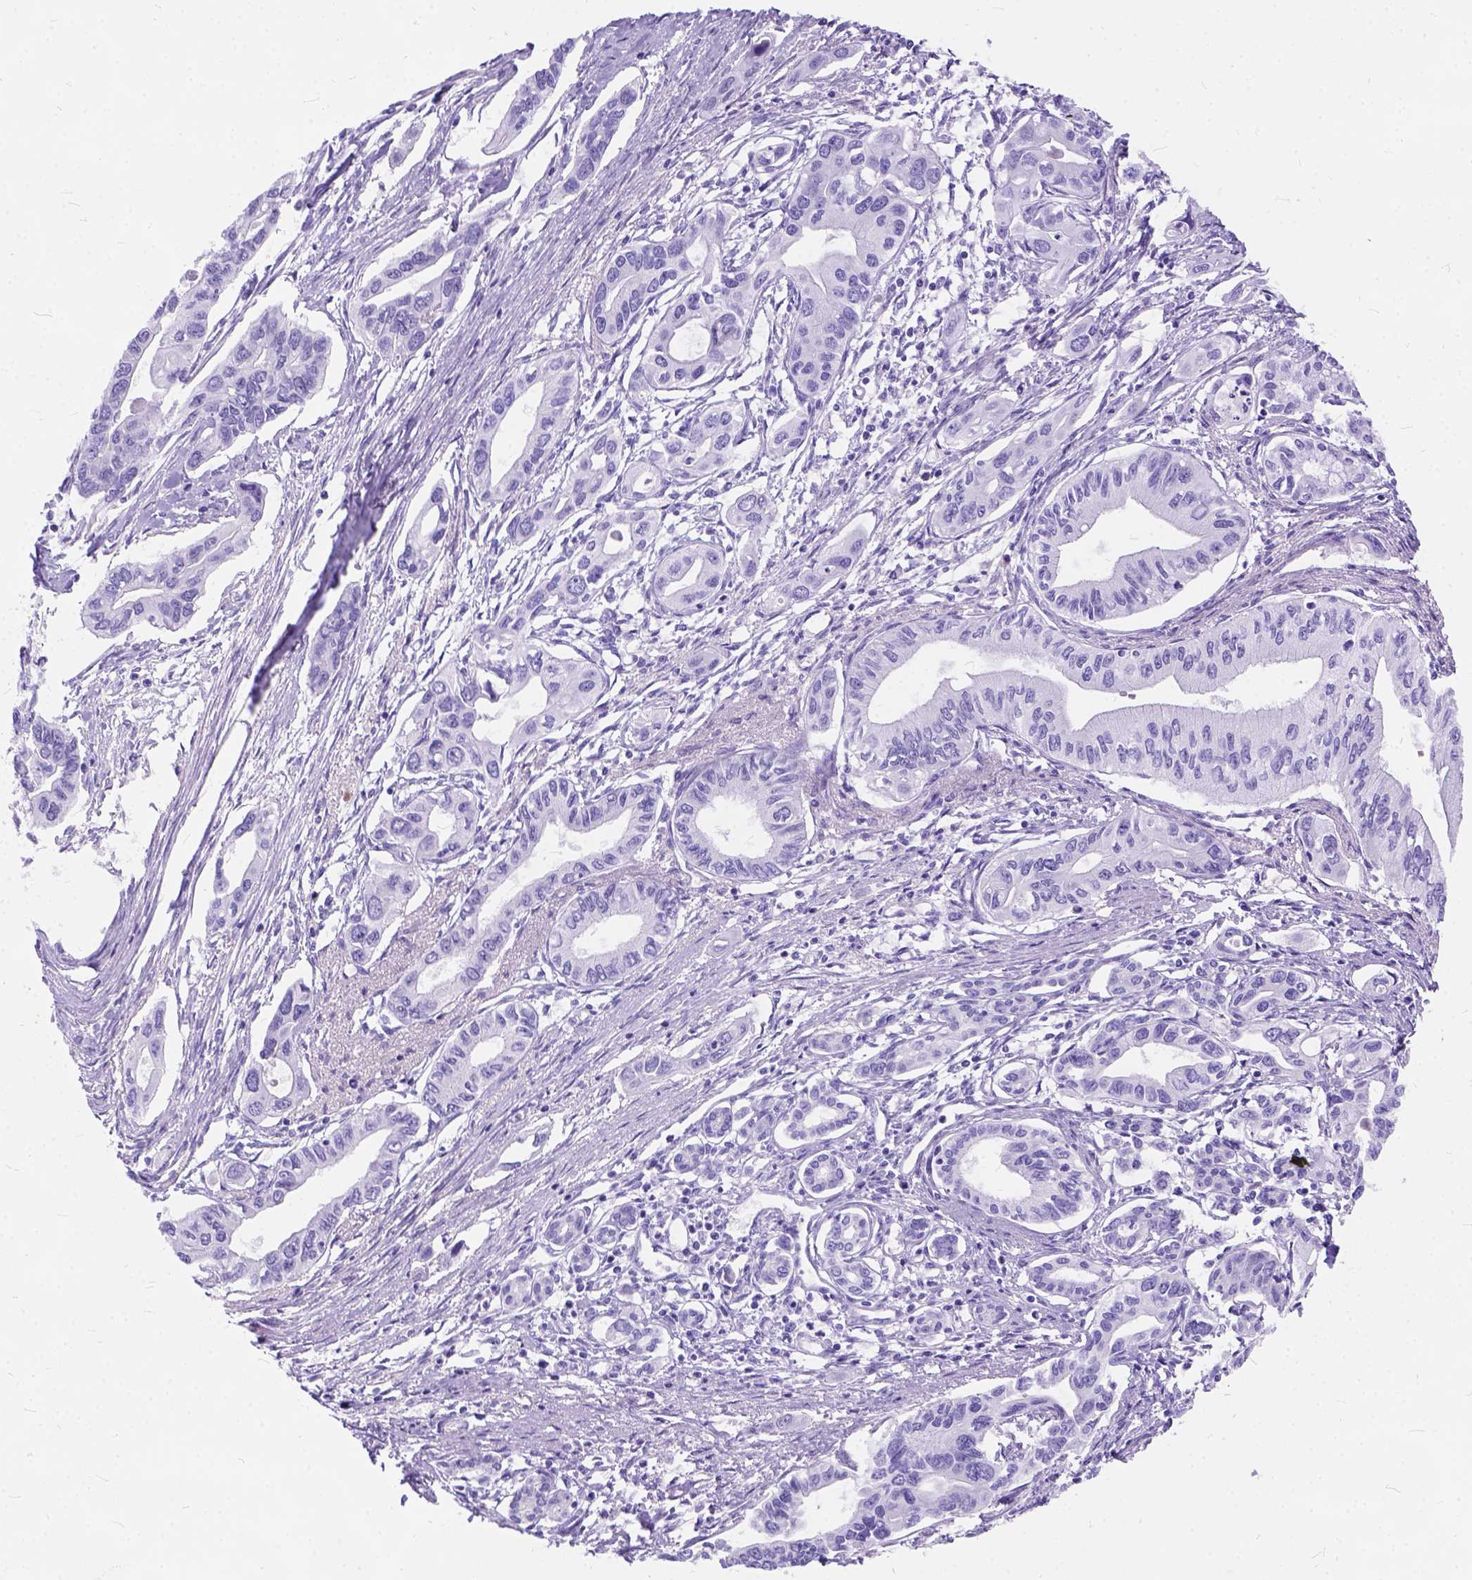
{"staining": {"intensity": "negative", "quantity": "none", "location": "none"}, "tissue": "pancreatic cancer", "cell_type": "Tumor cells", "image_type": "cancer", "snomed": [{"axis": "morphology", "description": "Adenocarcinoma, NOS"}, {"axis": "topography", "description": "Pancreas"}], "caption": "Histopathology image shows no protein positivity in tumor cells of pancreatic adenocarcinoma tissue.", "gene": "C1QTNF3", "patient": {"sex": "male", "age": 60}}